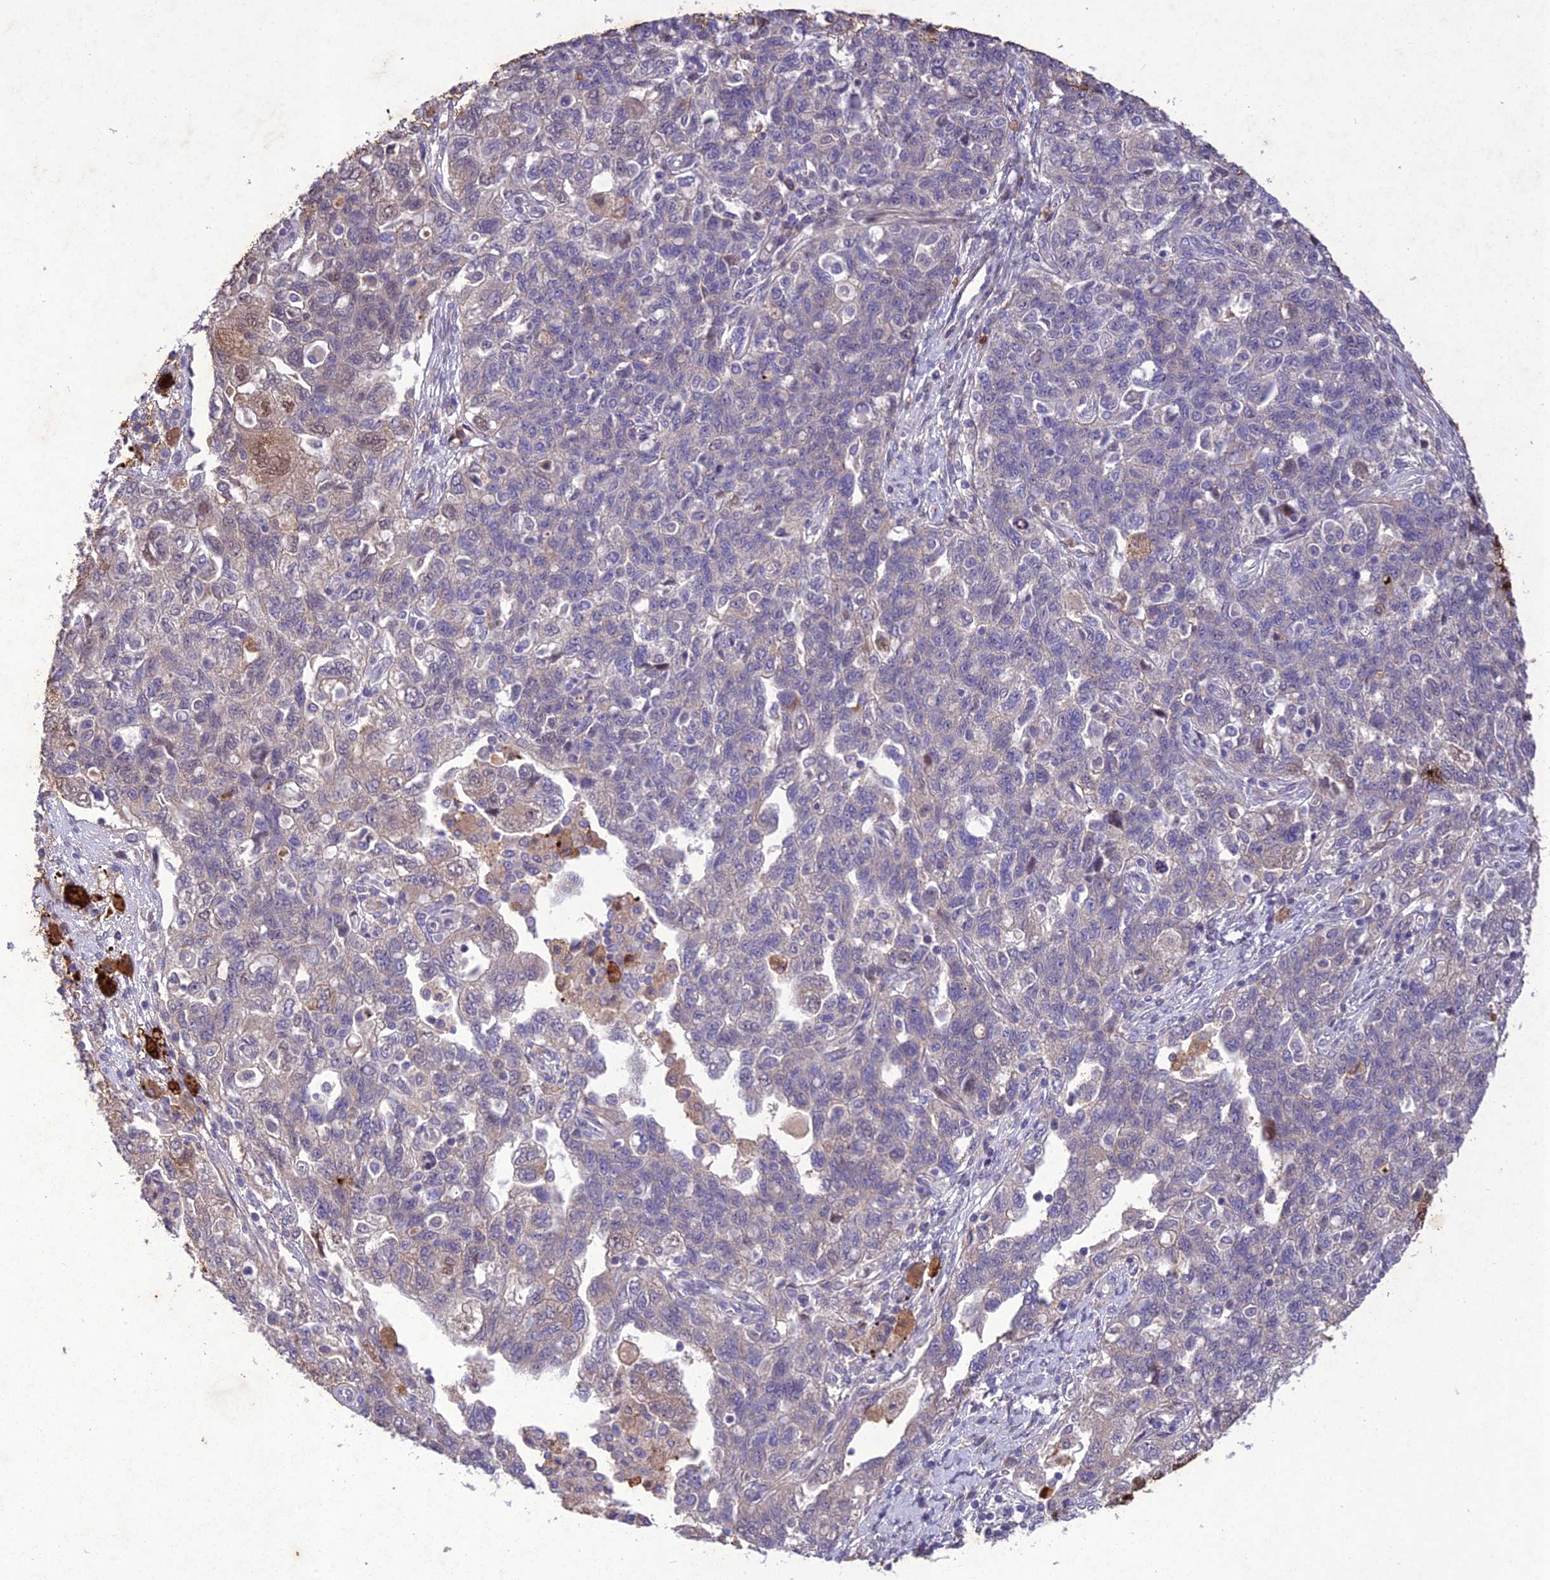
{"staining": {"intensity": "weak", "quantity": "<25%", "location": "cytoplasmic/membranous"}, "tissue": "ovarian cancer", "cell_type": "Tumor cells", "image_type": "cancer", "snomed": [{"axis": "morphology", "description": "Carcinoma, NOS"}, {"axis": "morphology", "description": "Cystadenocarcinoma, serous, NOS"}, {"axis": "topography", "description": "Ovary"}], "caption": "DAB immunohistochemical staining of ovarian cancer displays no significant expression in tumor cells.", "gene": "ANKRD52", "patient": {"sex": "female", "age": 69}}